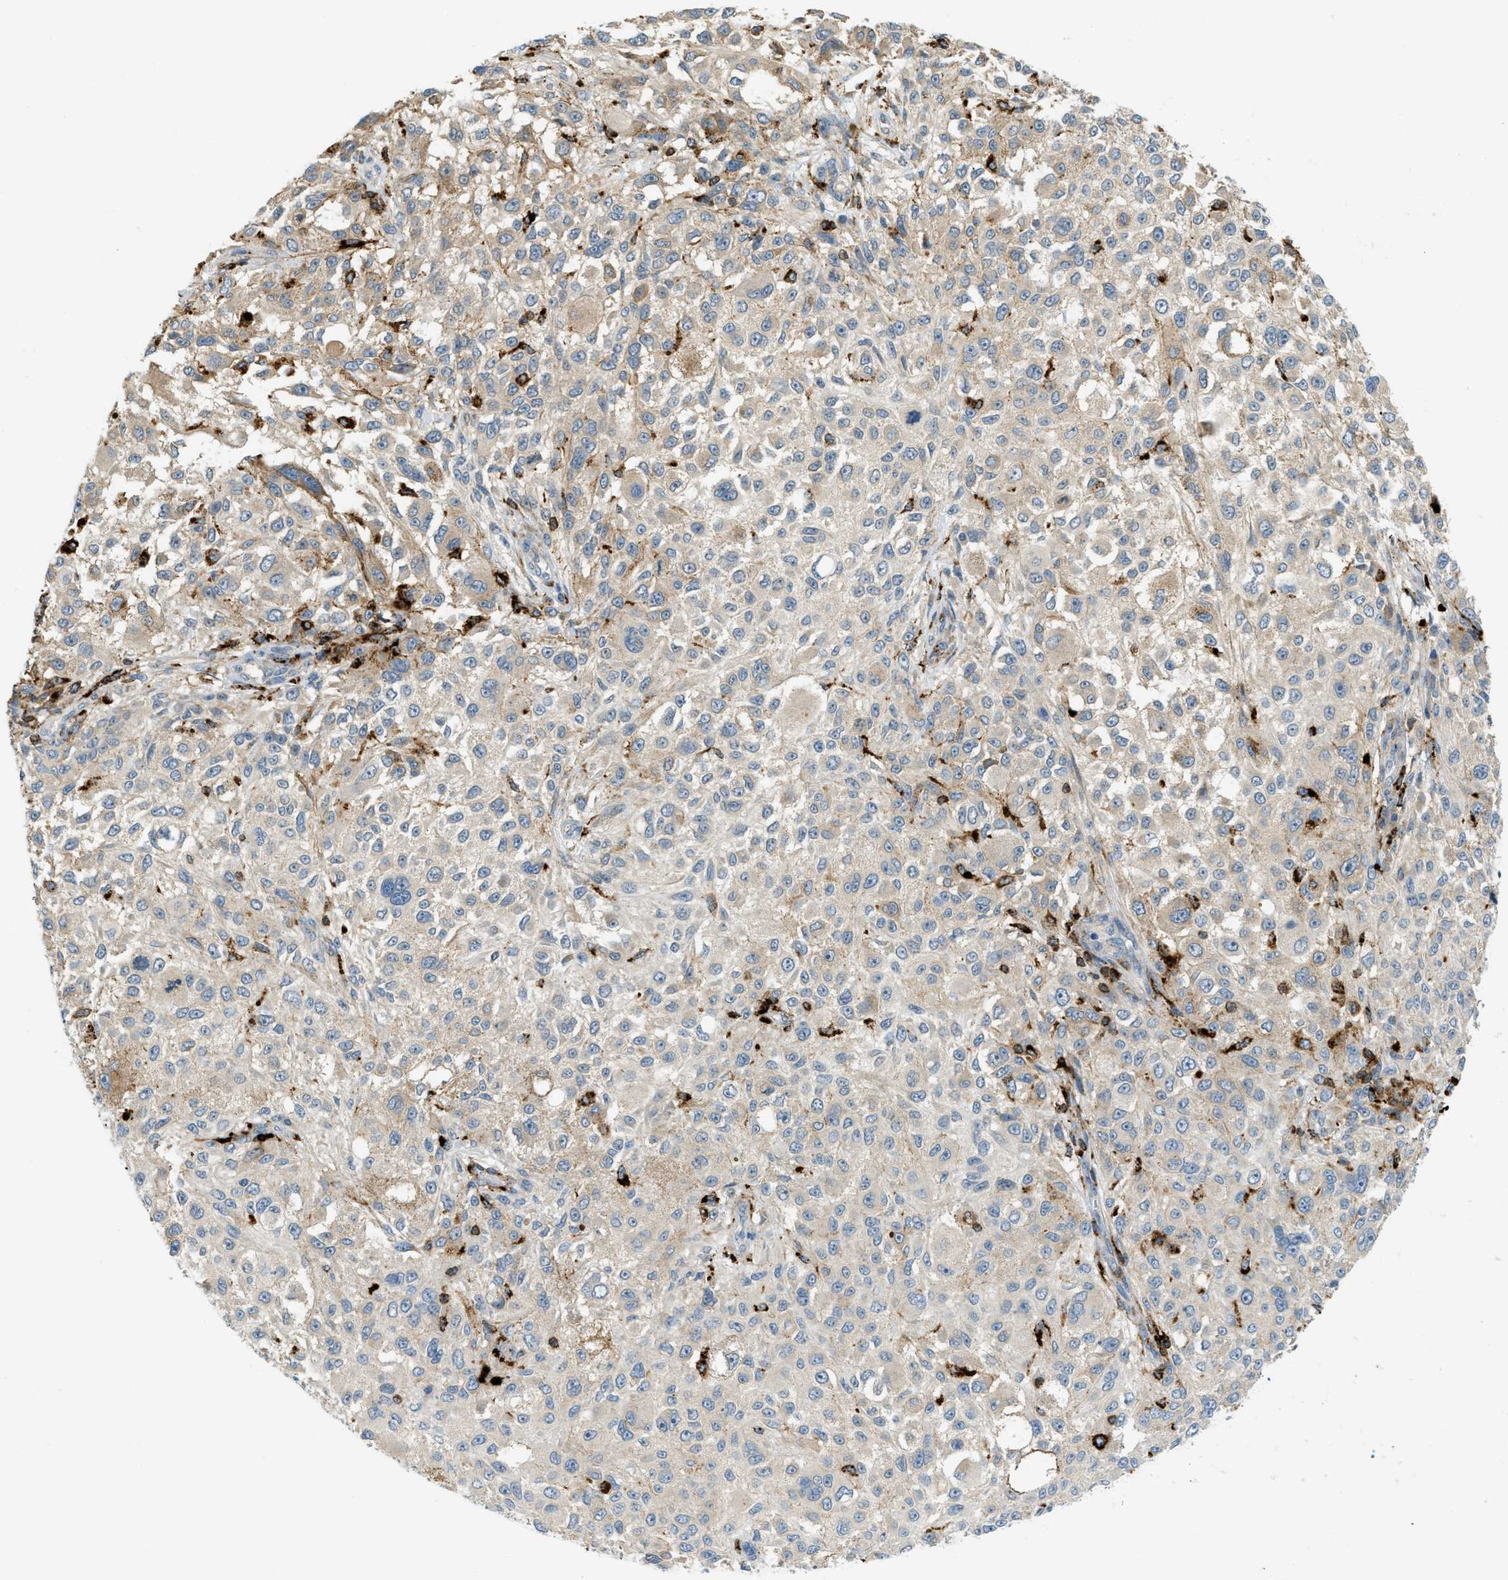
{"staining": {"intensity": "weak", "quantity": "<25%", "location": "cytoplasmic/membranous"}, "tissue": "melanoma", "cell_type": "Tumor cells", "image_type": "cancer", "snomed": [{"axis": "morphology", "description": "Necrosis, NOS"}, {"axis": "morphology", "description": "Malignant melanoma, NOS"}, {"axis": "topography", "description": "Skin"}], "caption": "Immunohistochemistry image of human malignant melanoma stained for a protein (brown), which demonstrates no expression in tumor cells.", "gene": "PLBD2", "patient": {"sex": "female", "age": 87}}